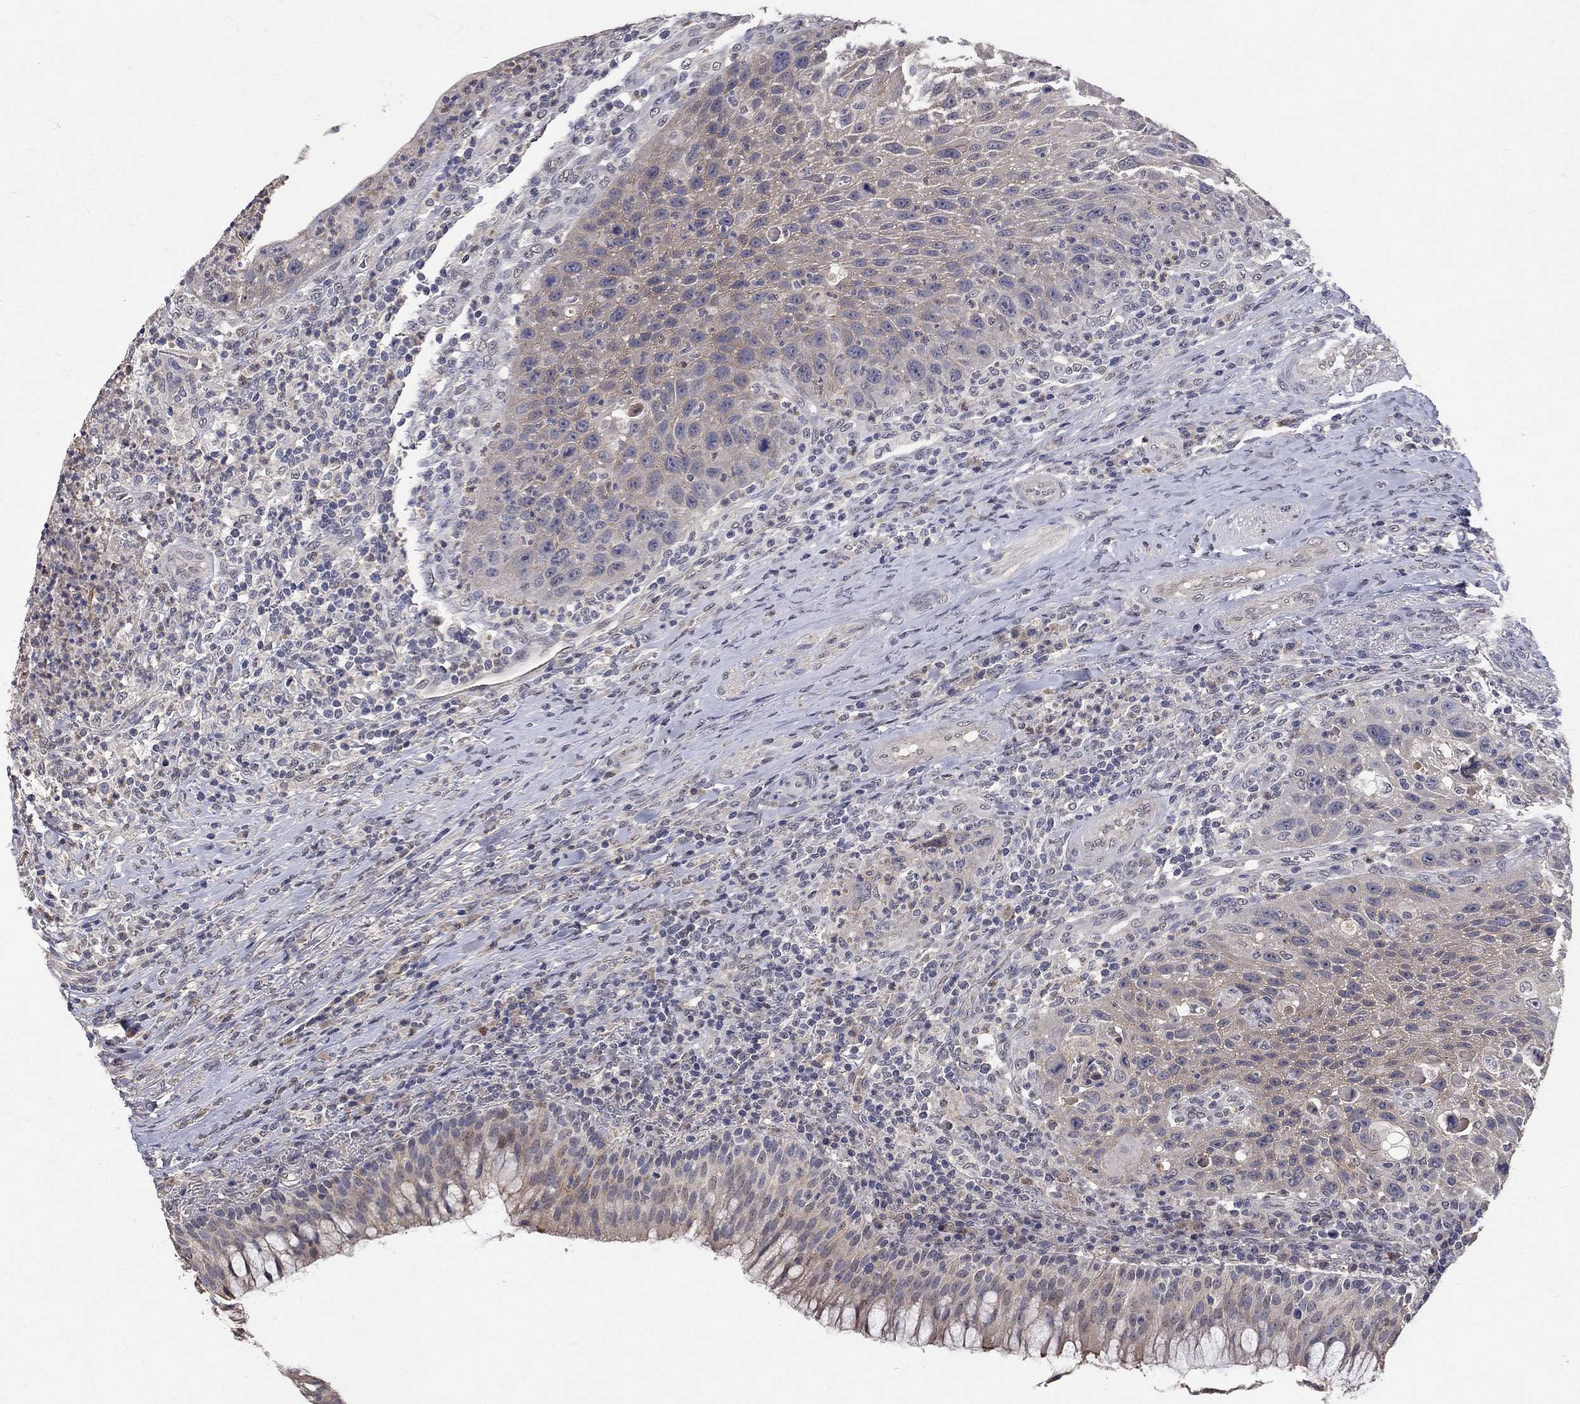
{"staining": {"intensity": "weak", "quantity": "25%-75%", "location": "cytoplasmic/membranous"}, "tissue": "head and neck cancer", "cell_type": "Tumor cells", "image_type": "cancer", "snomed": [{"axis": "morphology", "description": "Squamous cell carcinoma, NOS"}, {"axis": "topography", "description": "Head-Neck"}], "caption": "Approximately 25%-75% of tumor cells in head and neck cancer (squamous cell carcinoma) exhibit weak cytoplasmic/membranous protein staining as visualized by brown immunohistochemical staining.", "gene": "CHST5", "patient": {"sex": "male", "age": 69}}